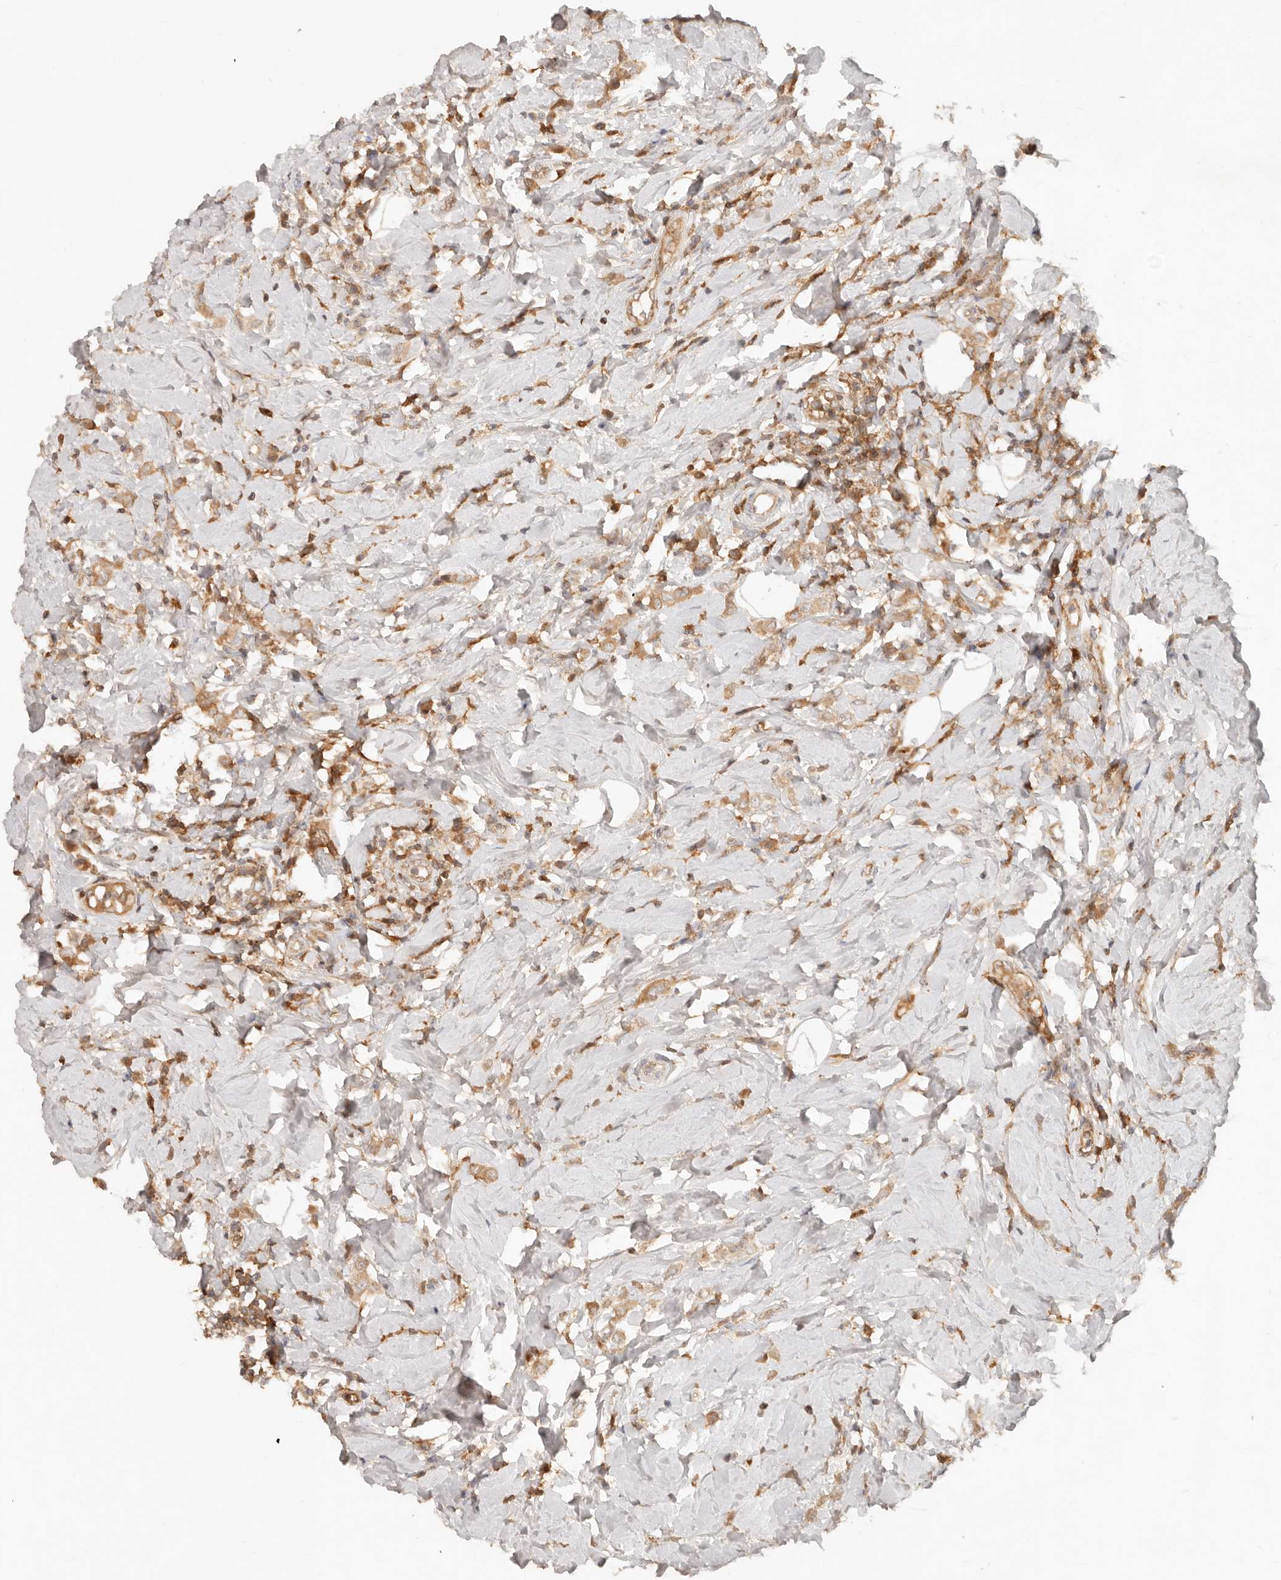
{"staining": {"intensity": "moderate", "quantity": ">75%", "location": "cytoplasmic/membranous"}, "tissue": "breast cancer", "cell_type": "Tumor cells", "image_type": "cancer", "snomed": [{"axis": "morphology", "description": "Lobular carcinoma"}, {"axis": "topography", "description": "Breast"}], "caption": "Breast cancer stained with a protein marker shows moderate staining in tumor cells.", "gene": "NECAP2", "patient": {"sex": "female", "age": 47}}